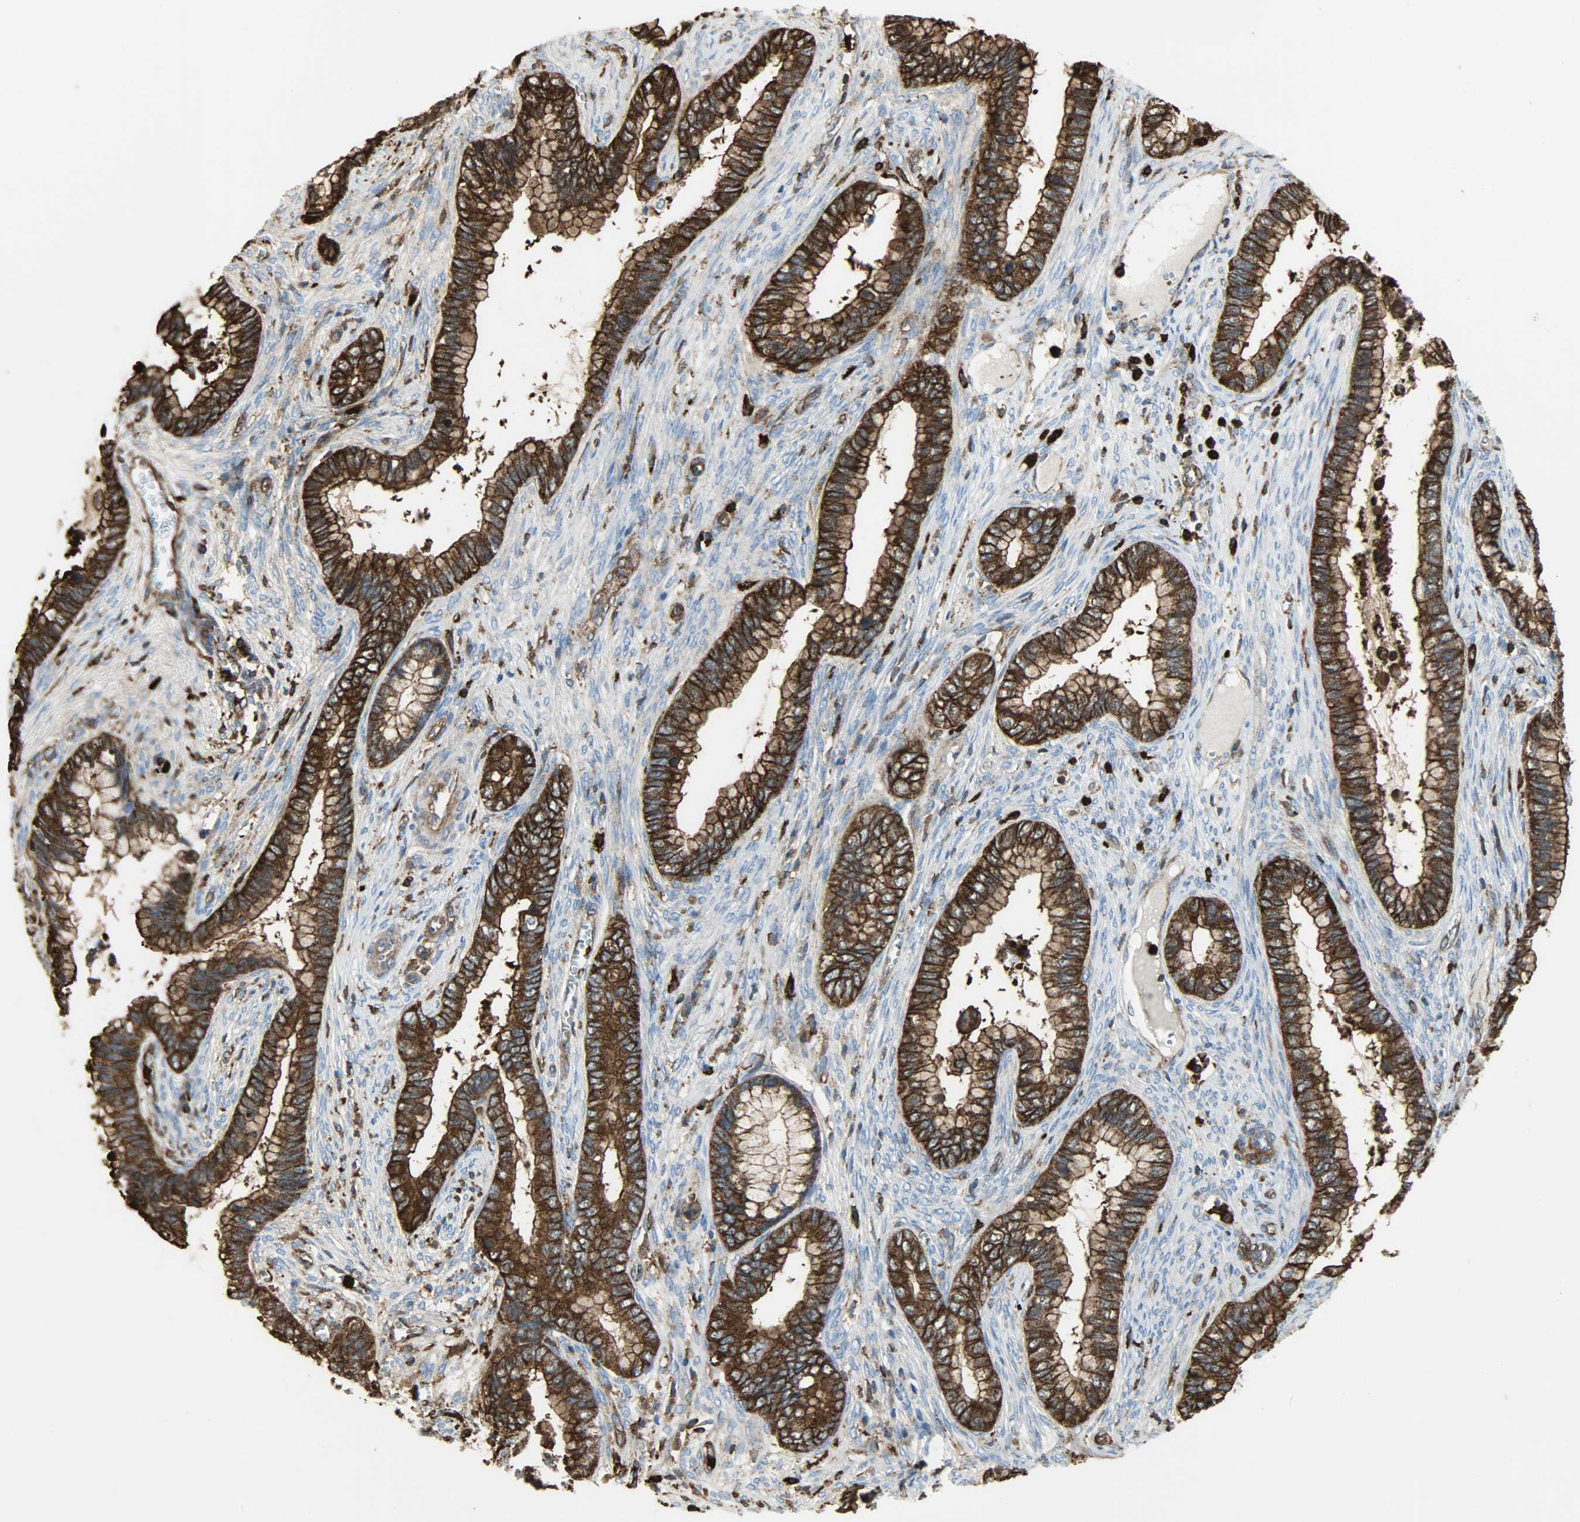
{"staining": {"intensity": "strong", "quantity": ">75%", "location": "cytoplasmic/membranous"}, "tissue": "cervical cancer", "cell_type": "Tumor cells", "image_type": "cancer", "snomed": [{"axis": "morphology", "description": "Adenocarcinoma, NOS"}, {"axis": "topography", "description": "Cervix"}], "caption": "Immunohistochemical staining of human cervical adenocarcinoma demonstrates strong cytoplasmic/membranous protein expression in about >75% of tumor cells.", "gene": "VASP", "patient": {"sex": "female", "age": 44}}